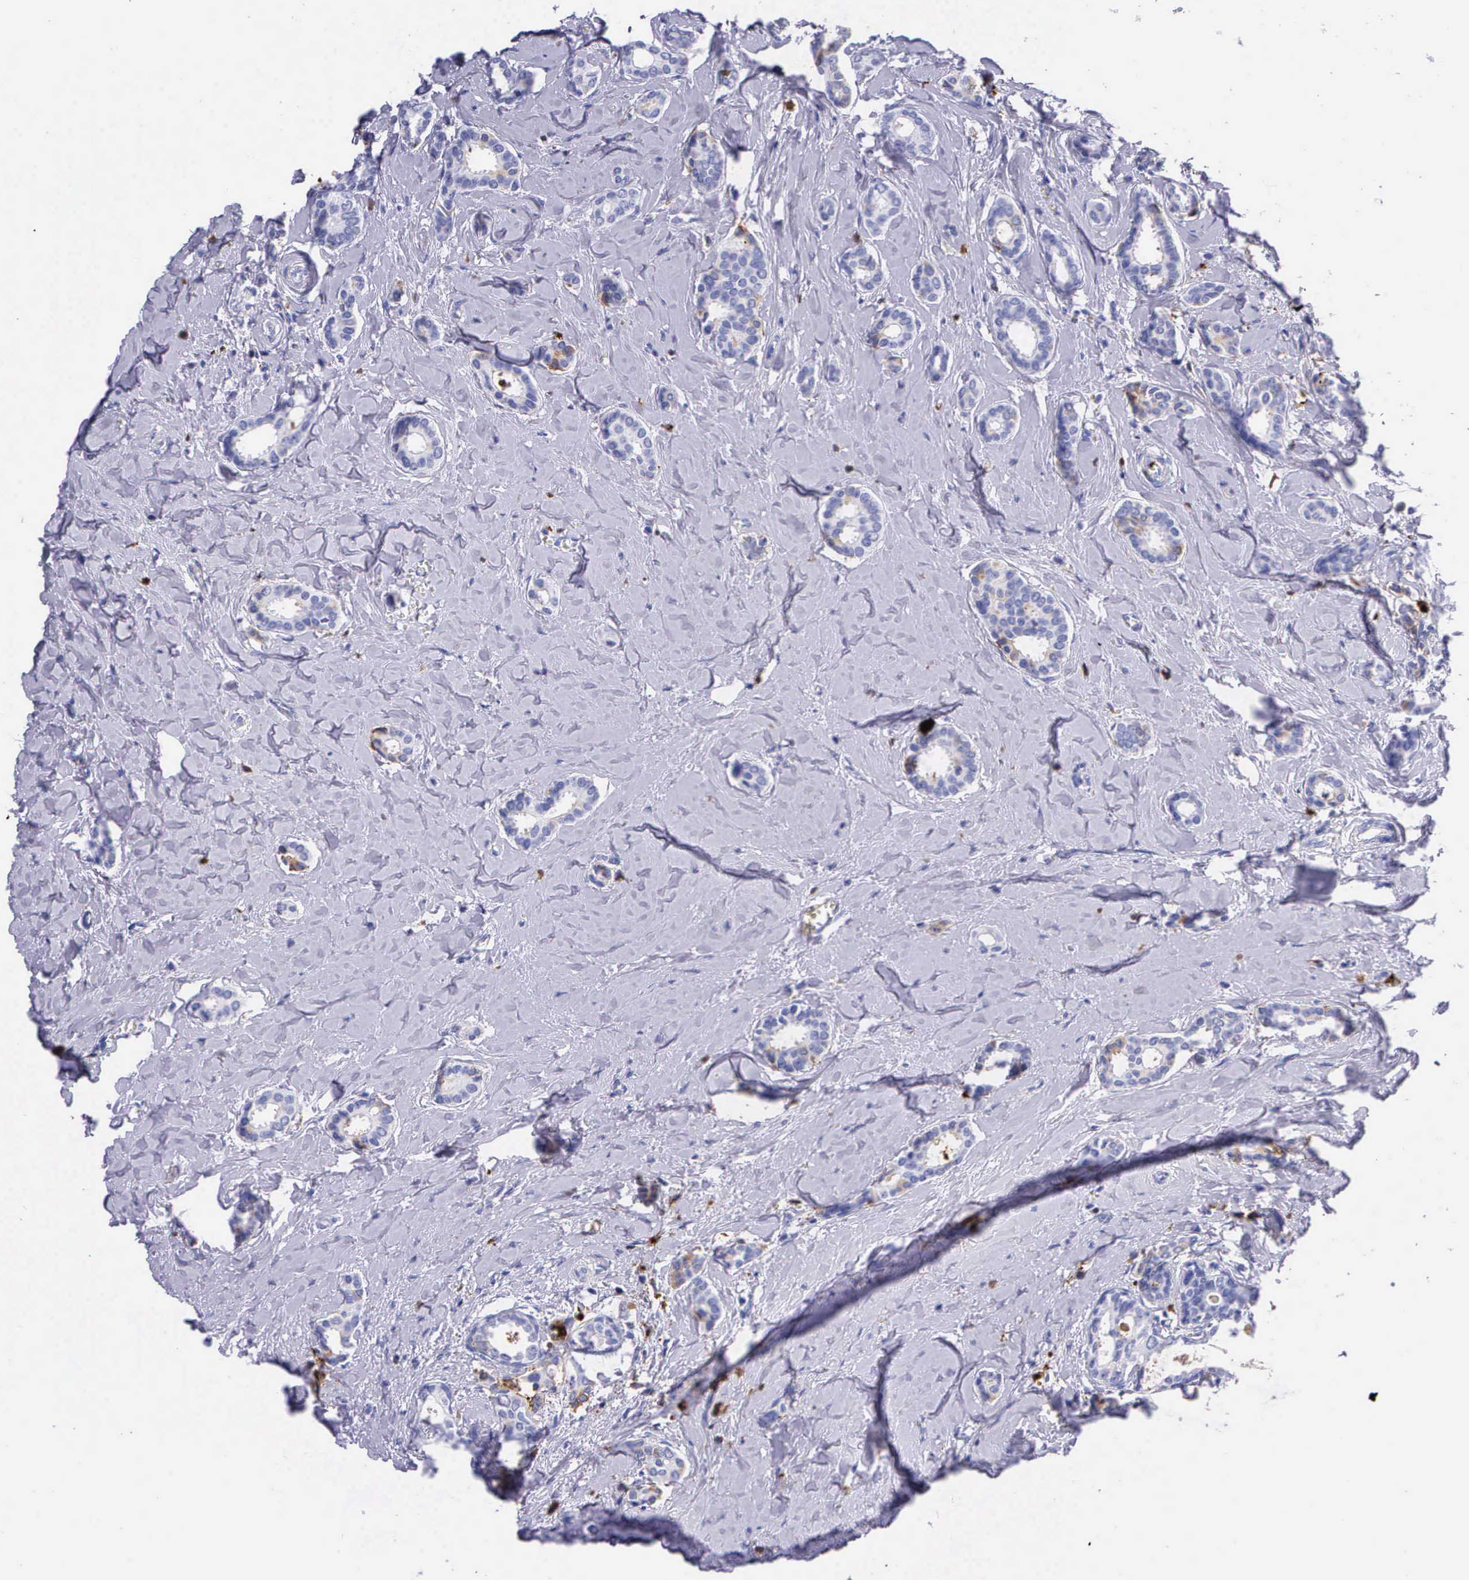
{"staining": {"intensity": "negative", "quantity": "none", "location": "none"}, "tissue": "breast cancer", "cell_type": "Tumor cells", "image_type": "cancer", "snomed": [{"axis": "morphology", "description": "Duct carcinoma"}, {"axis": "topography", "description": "Breast"}], "caption": "The IHC photomicrograph has no significant expression in tumor cells of breast cancer (intraductal carcinoma) tissue.", "gene": "PLG", "patient": {"sex": "female", "age": 50}}